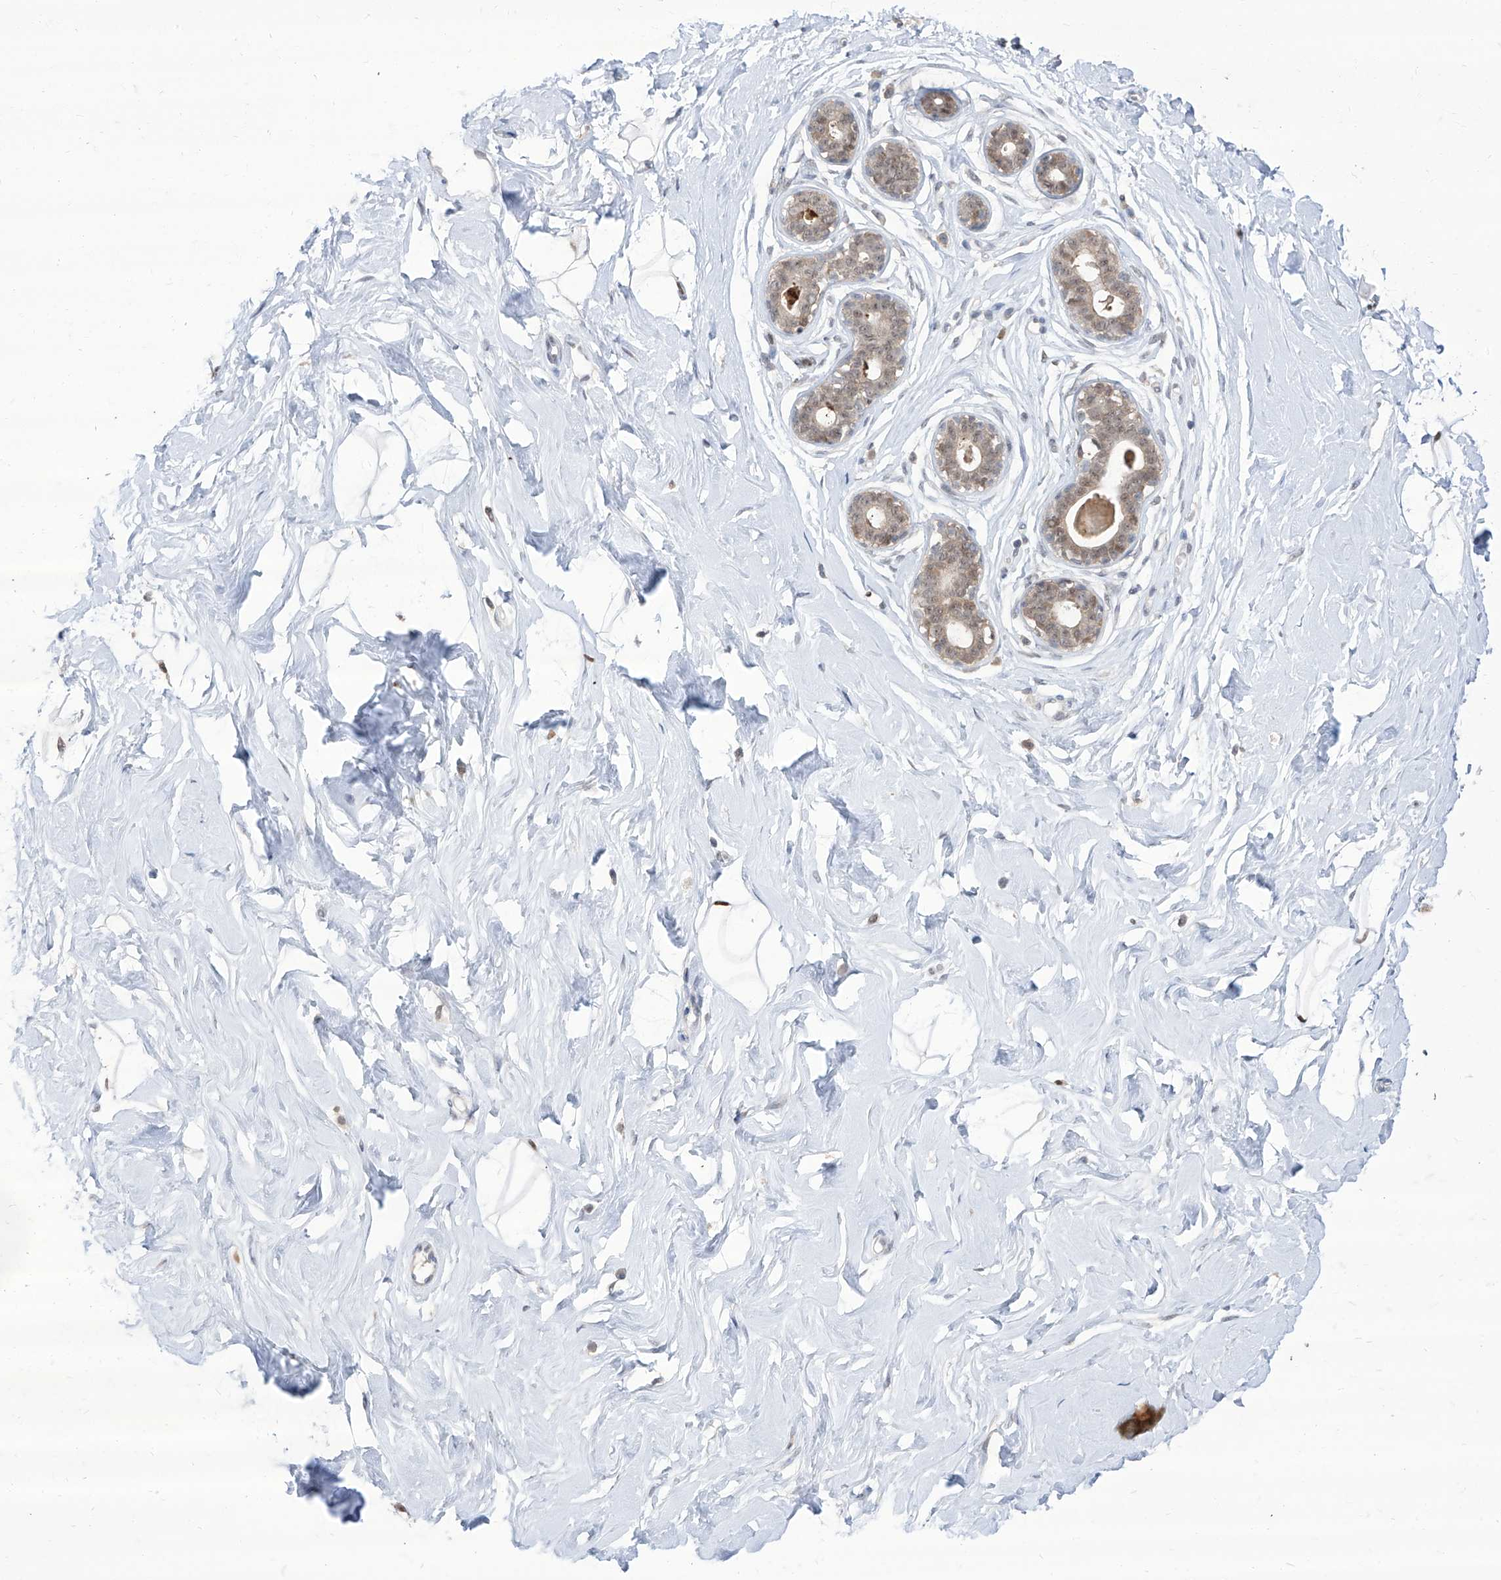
{"staining": {"intensity": "moderate", "quantity": "<25%", "location": "nuclear"}, "tissue": "breast", "cell_type": "Adipocytes", "image_type": "normal", "snomed": [{"axis": "morphology", "description": "Normal tissue, NOS"}, {"axis": "morphology", "description": "Adenoma, NOS"}, {"axis": "topography", "description": "Breast"}], "caption": "Immunohistochemistry of benign breast displays low levels of moderate nuclear expression in about <25% of adipocytes.", "gene": "BROX", "patient": {"sex": "female", "age": 23}}